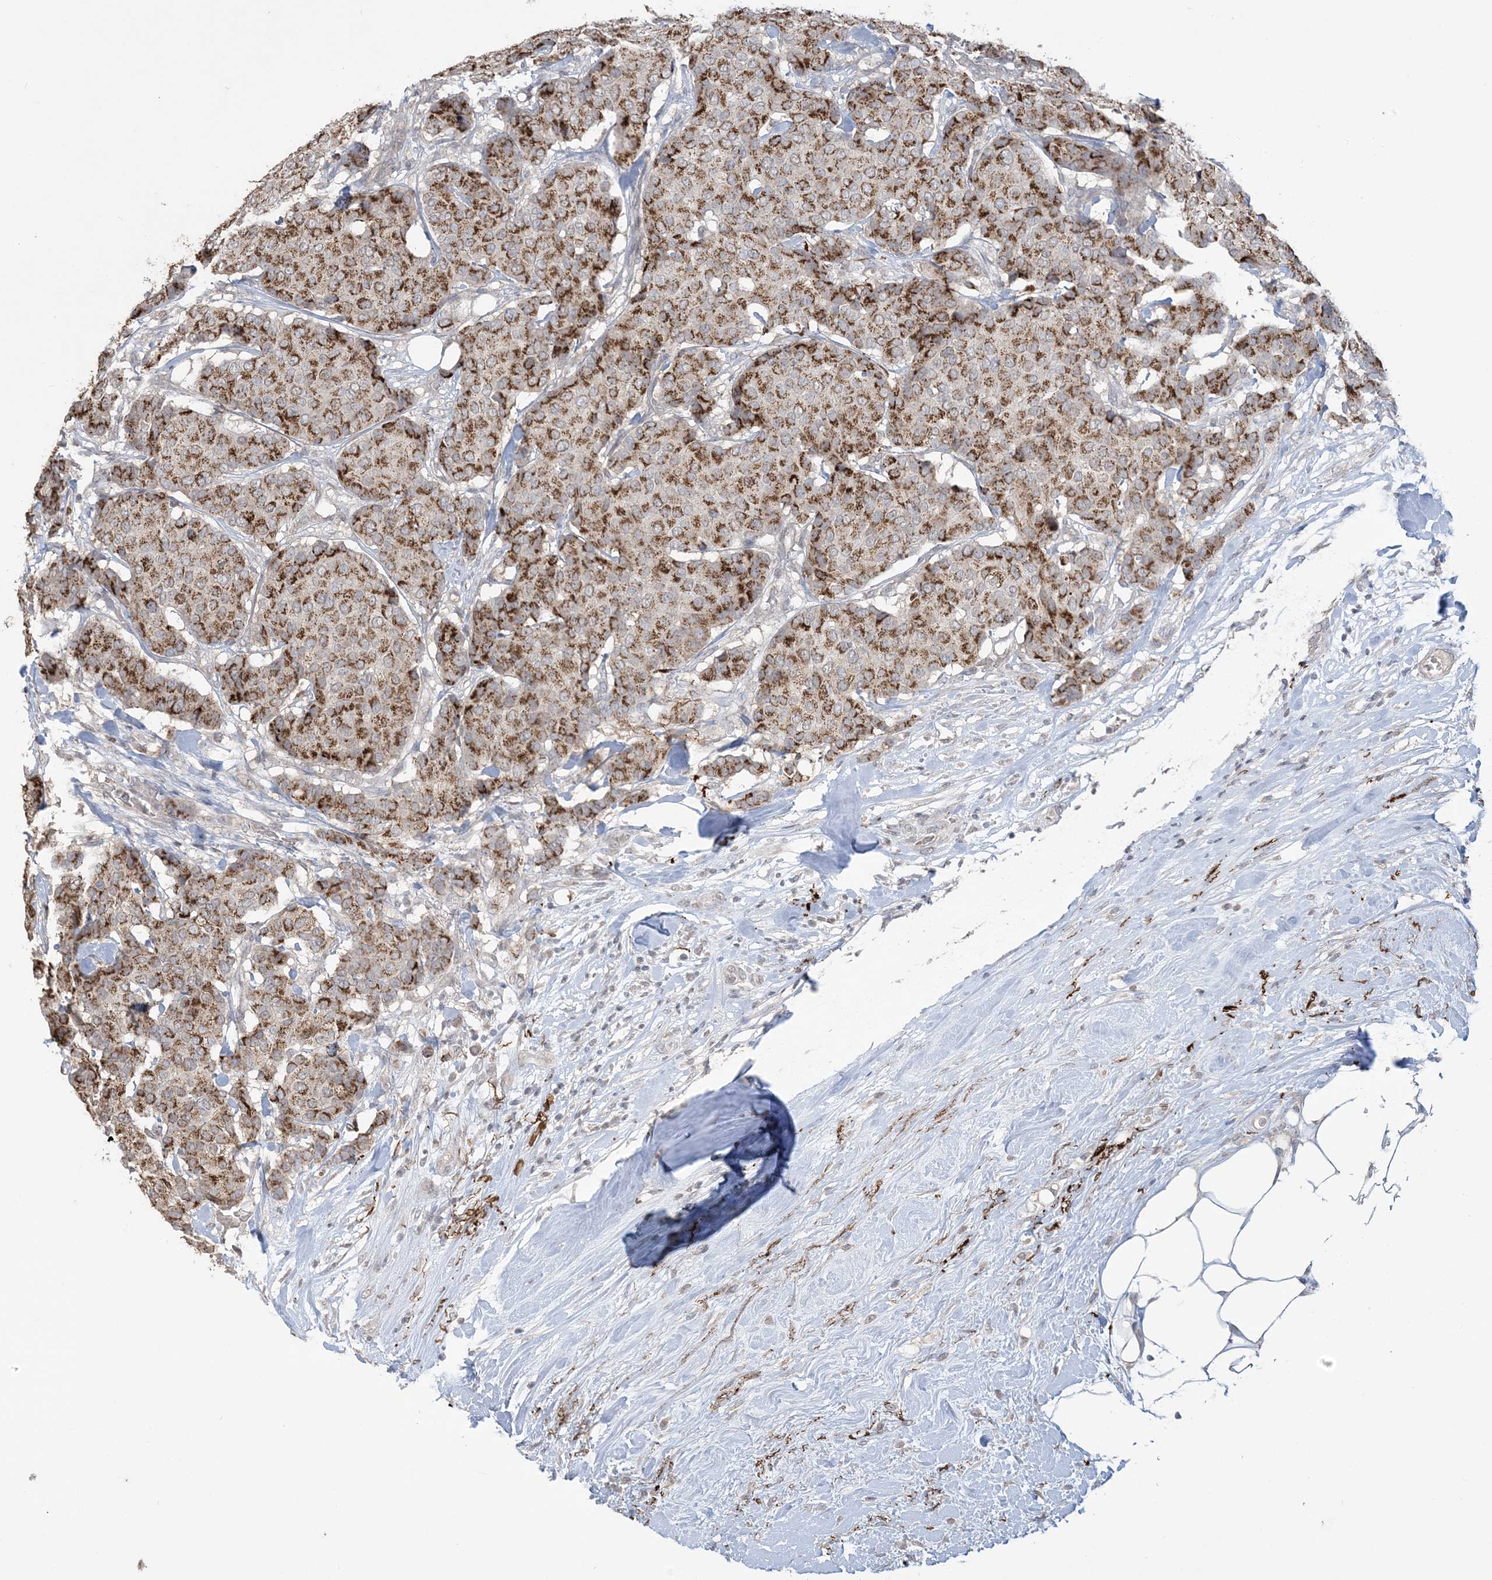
{"staining": {"intensity": "strong", "quantity": ">75%", "location": "cytoplasmic/membranous"}, "tissue": "breast cancer", "cell_type": "Tumor cells", "image_type": "cancer", "snomed": [{"axis": "morphology", "description": "Duct carcinoma"}, {"axis": "topography", "description": "Breast"}], "caption": "Infiltrating ductal carcinoma (breast) stained with immunohistochemistry (IHC) demonstrates strong cytoplasmic/membranous expression in about >75% of tumor cells.", "gene": "XRN1", "patient": {"sex": "female", "age": 75}}